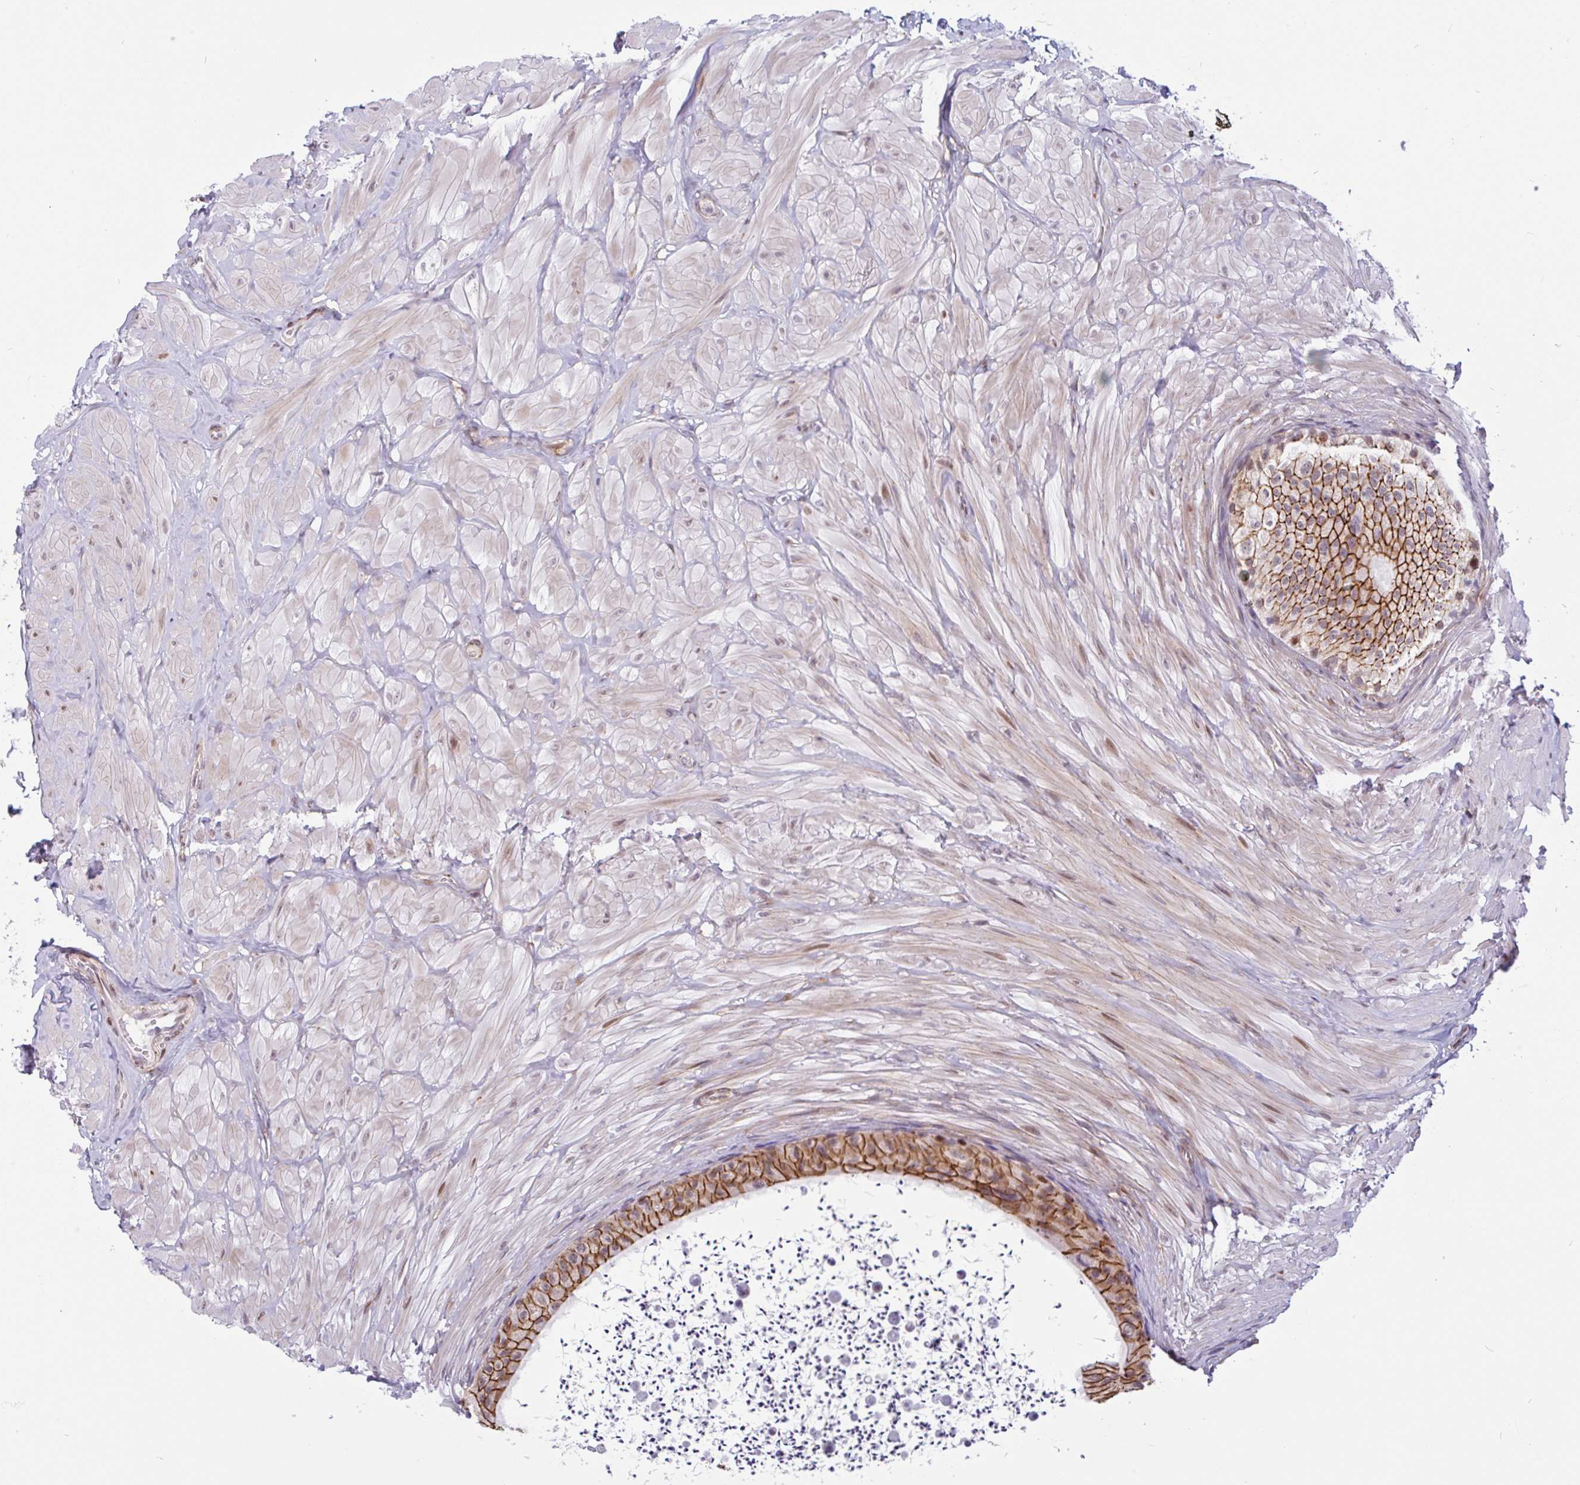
{"staining": {"intensity": "moderate", "quantity": ">75%", "location": "cytoplasmic/membranous,nuclear"}, "tissue": "epididymis", "cell_type": "Glandular cells", "image_type": "normal", "snomed": [{"axis": "morphology", "description": "Normal tissue, NOS"}, {"axis": "topography", "description": "Epididymis"}, {"axis": "topography", "description": "Peripheral nerve tissue"}], "caption": "Protein analysis of benign epididymis demonstrates moderate cytoplasmic/membranous,nuclear staining in approximately >75% of glandular cells. Using DAB (3,3'-diaminobenzidine) (brown) and hematoxylin (blue) stains, captured at high magnification using brightfield microscopy.", "gene": "TMEM119", "patient": {"sex": "male", "age": 32}}